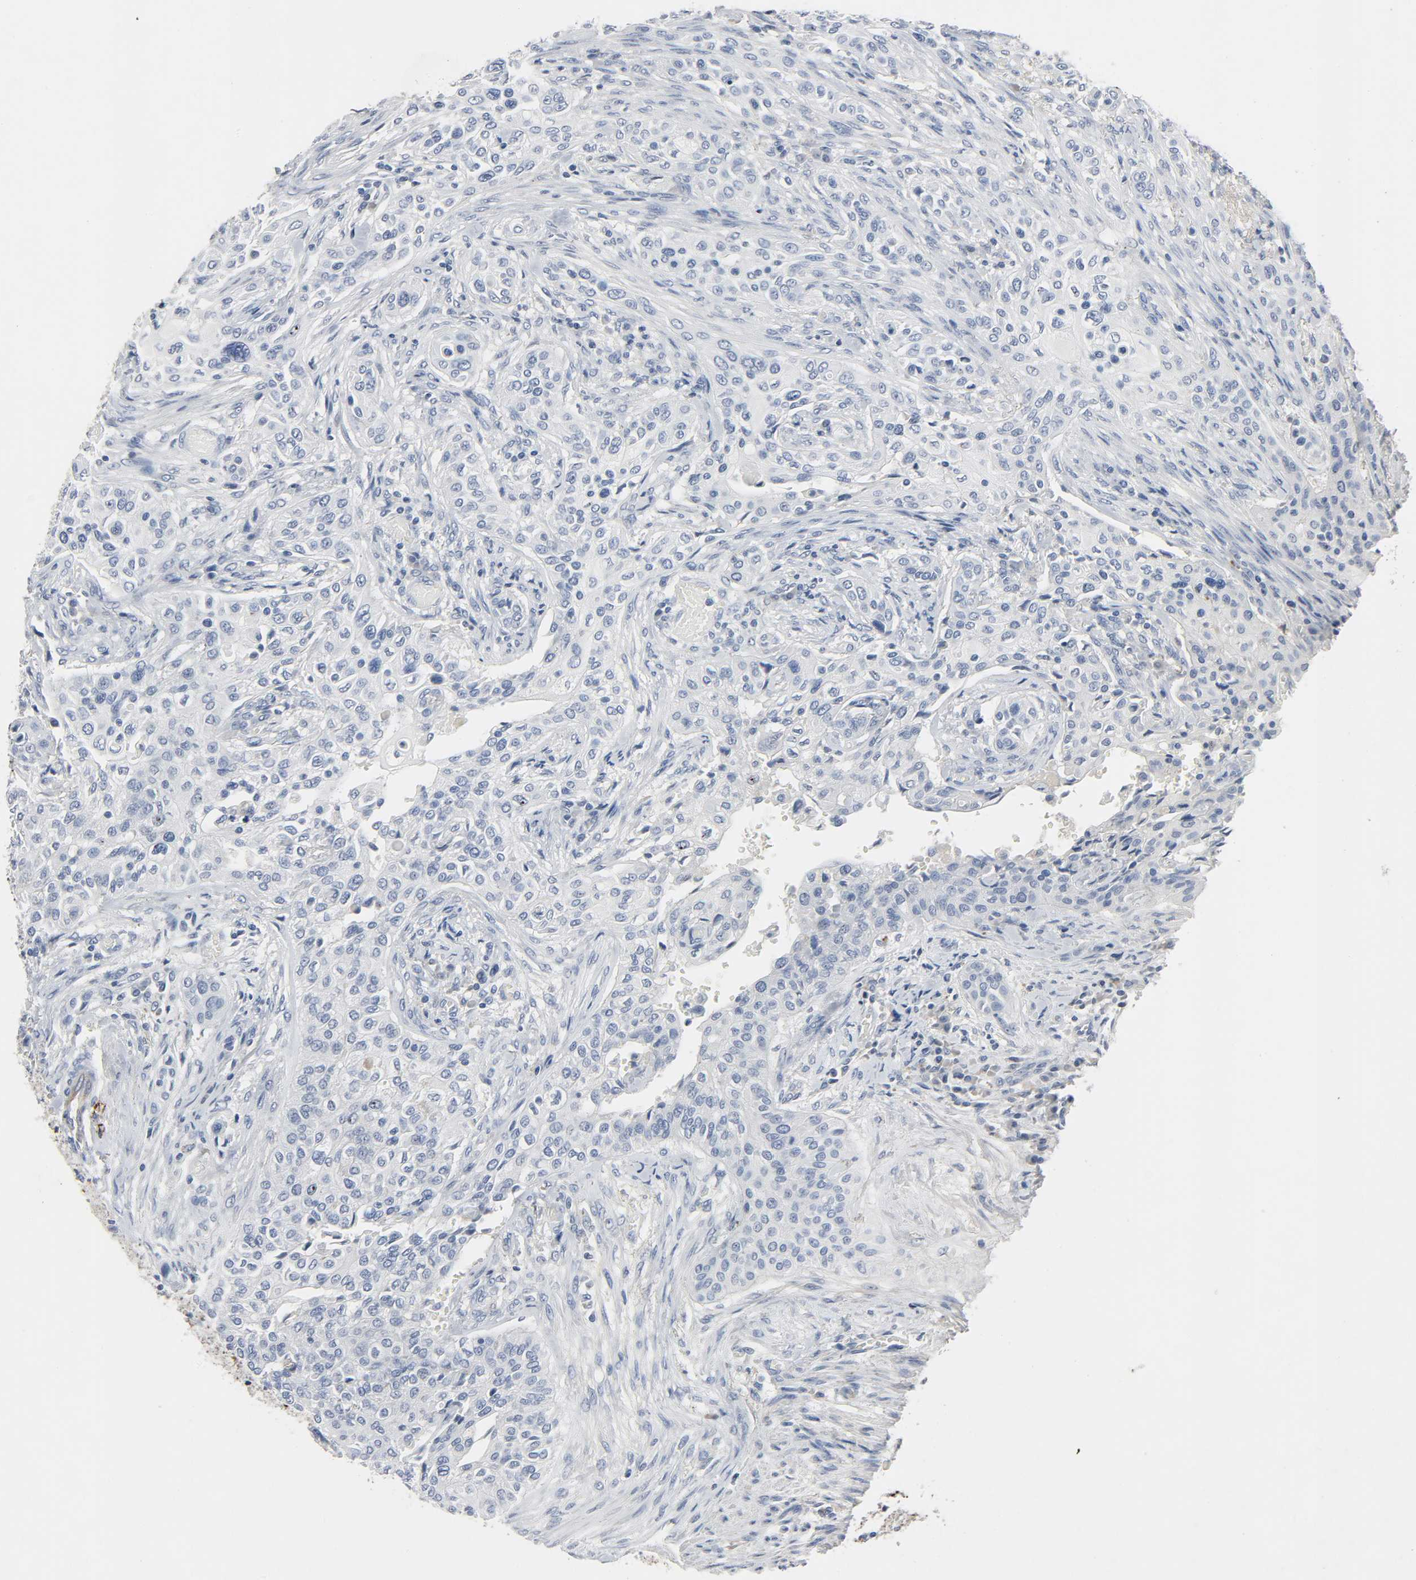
{"staining": {"intensity": "negative", "quantity": "none", "location": "none"}, "tissue": "urothelial cancer", "cell_type": "Tumor cells", "image_type": "cancer", "snomed": [{"axis": "morphology", "description": "Urothelial carcinoma, High grade"}, {"axis": "topography", "description": "Urinary bladder"}], "caption": "Protein analysis of urothelial cancer exhibits no significant expression in tumor cells.", "gene": "FBLN5", "patient": {"sex": "male", "age": 74}}